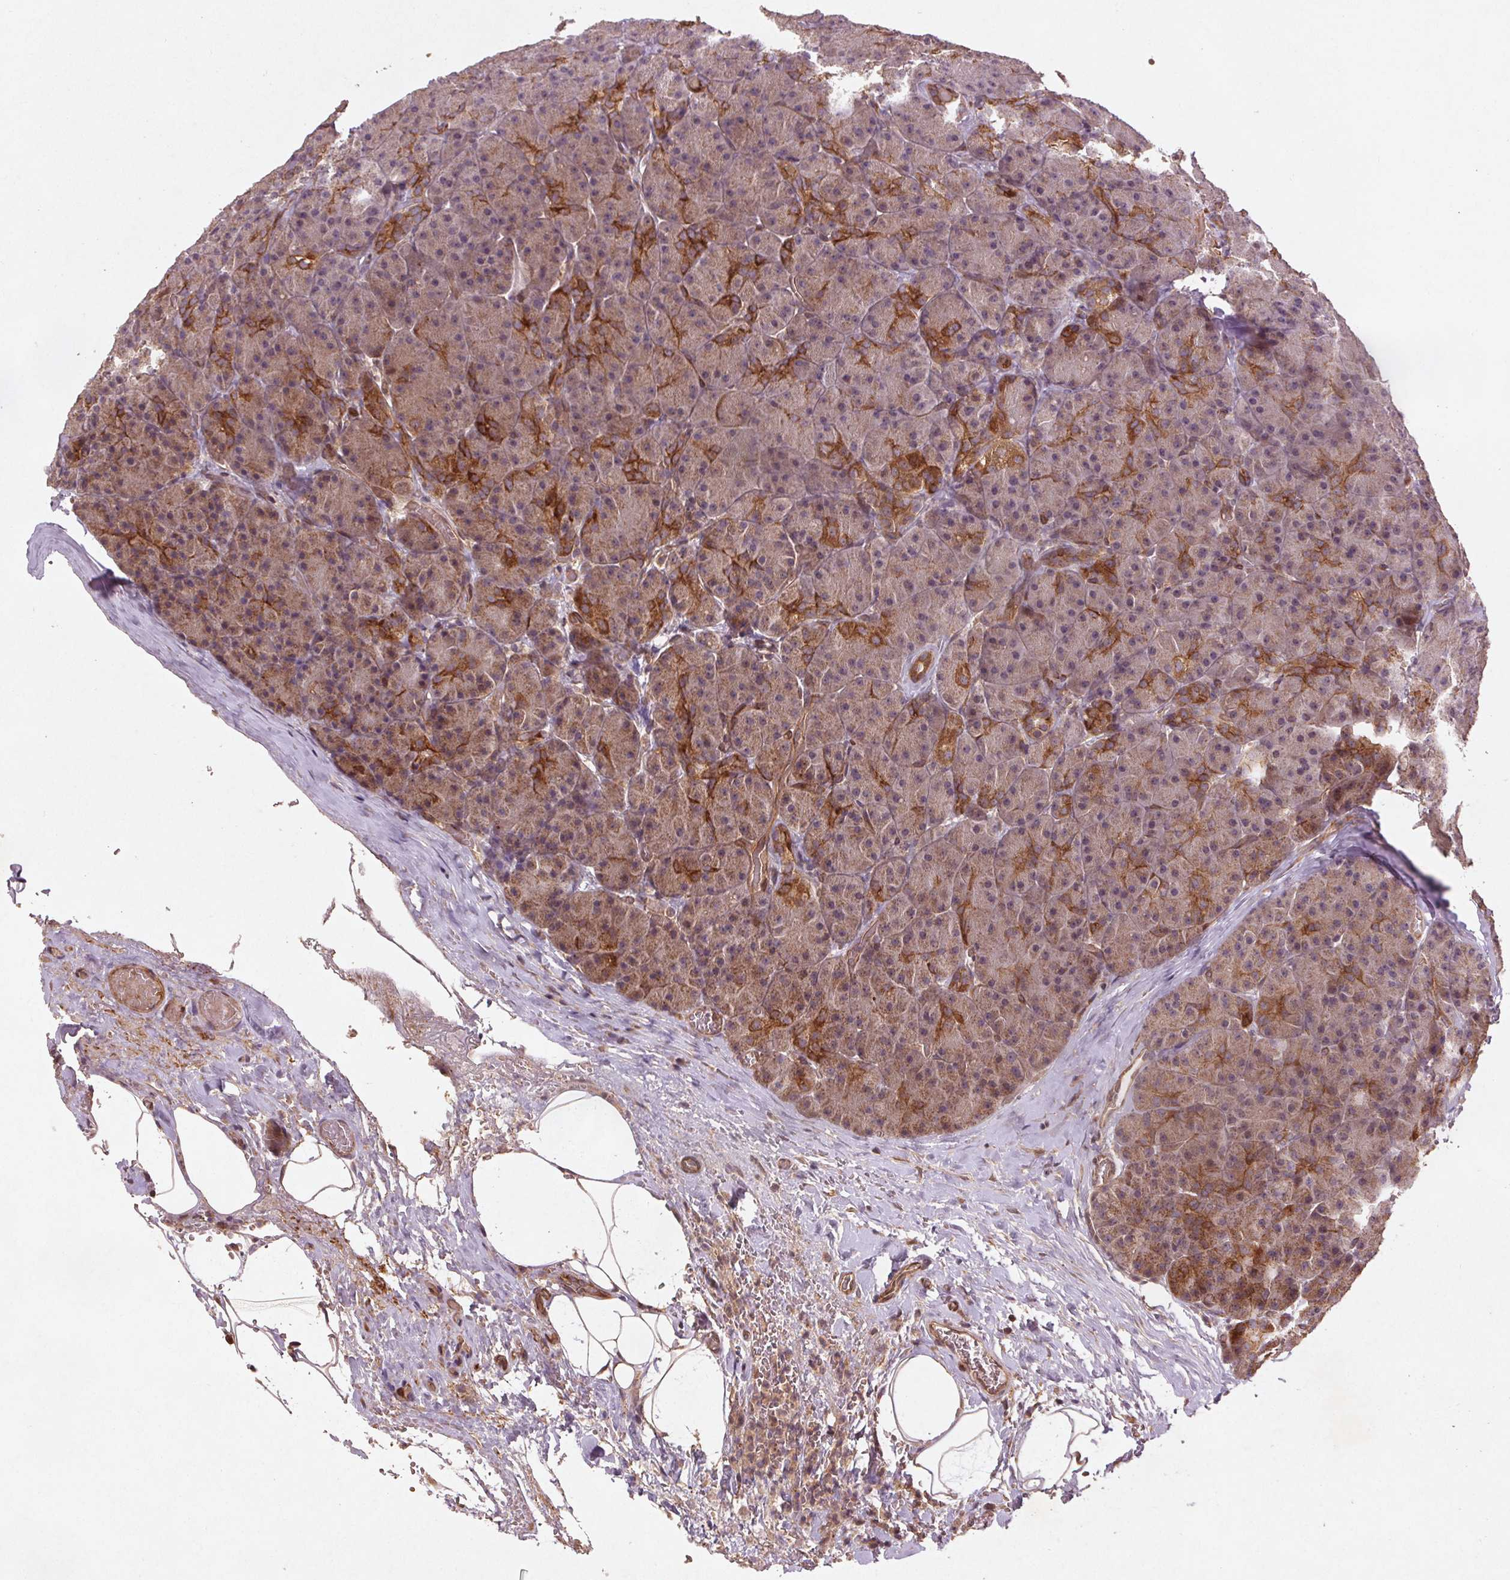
{"staining": {"intensity": "moderate", "quantity": "<25%", "location": "cytoplasmic/membranous"}, "tissue": "pancreas", "cell_type": "Exocrine glandular cells", "image_type": "normal", "snomed": [{"axis": "morphology", "description": "Normal tissue, NOS"}, {"axis": "topography", "description": "Pancreas"}], "caption": "Protein positivity by immunohistochemistry (IHC) demonstrates moderate cytoplasmic/membranous staining in approximately <25% of exocrine glandular cells in unremarkable pancreas.", "gene": "SEC14L2", "patient": {"sex": "male", "age": 57}}